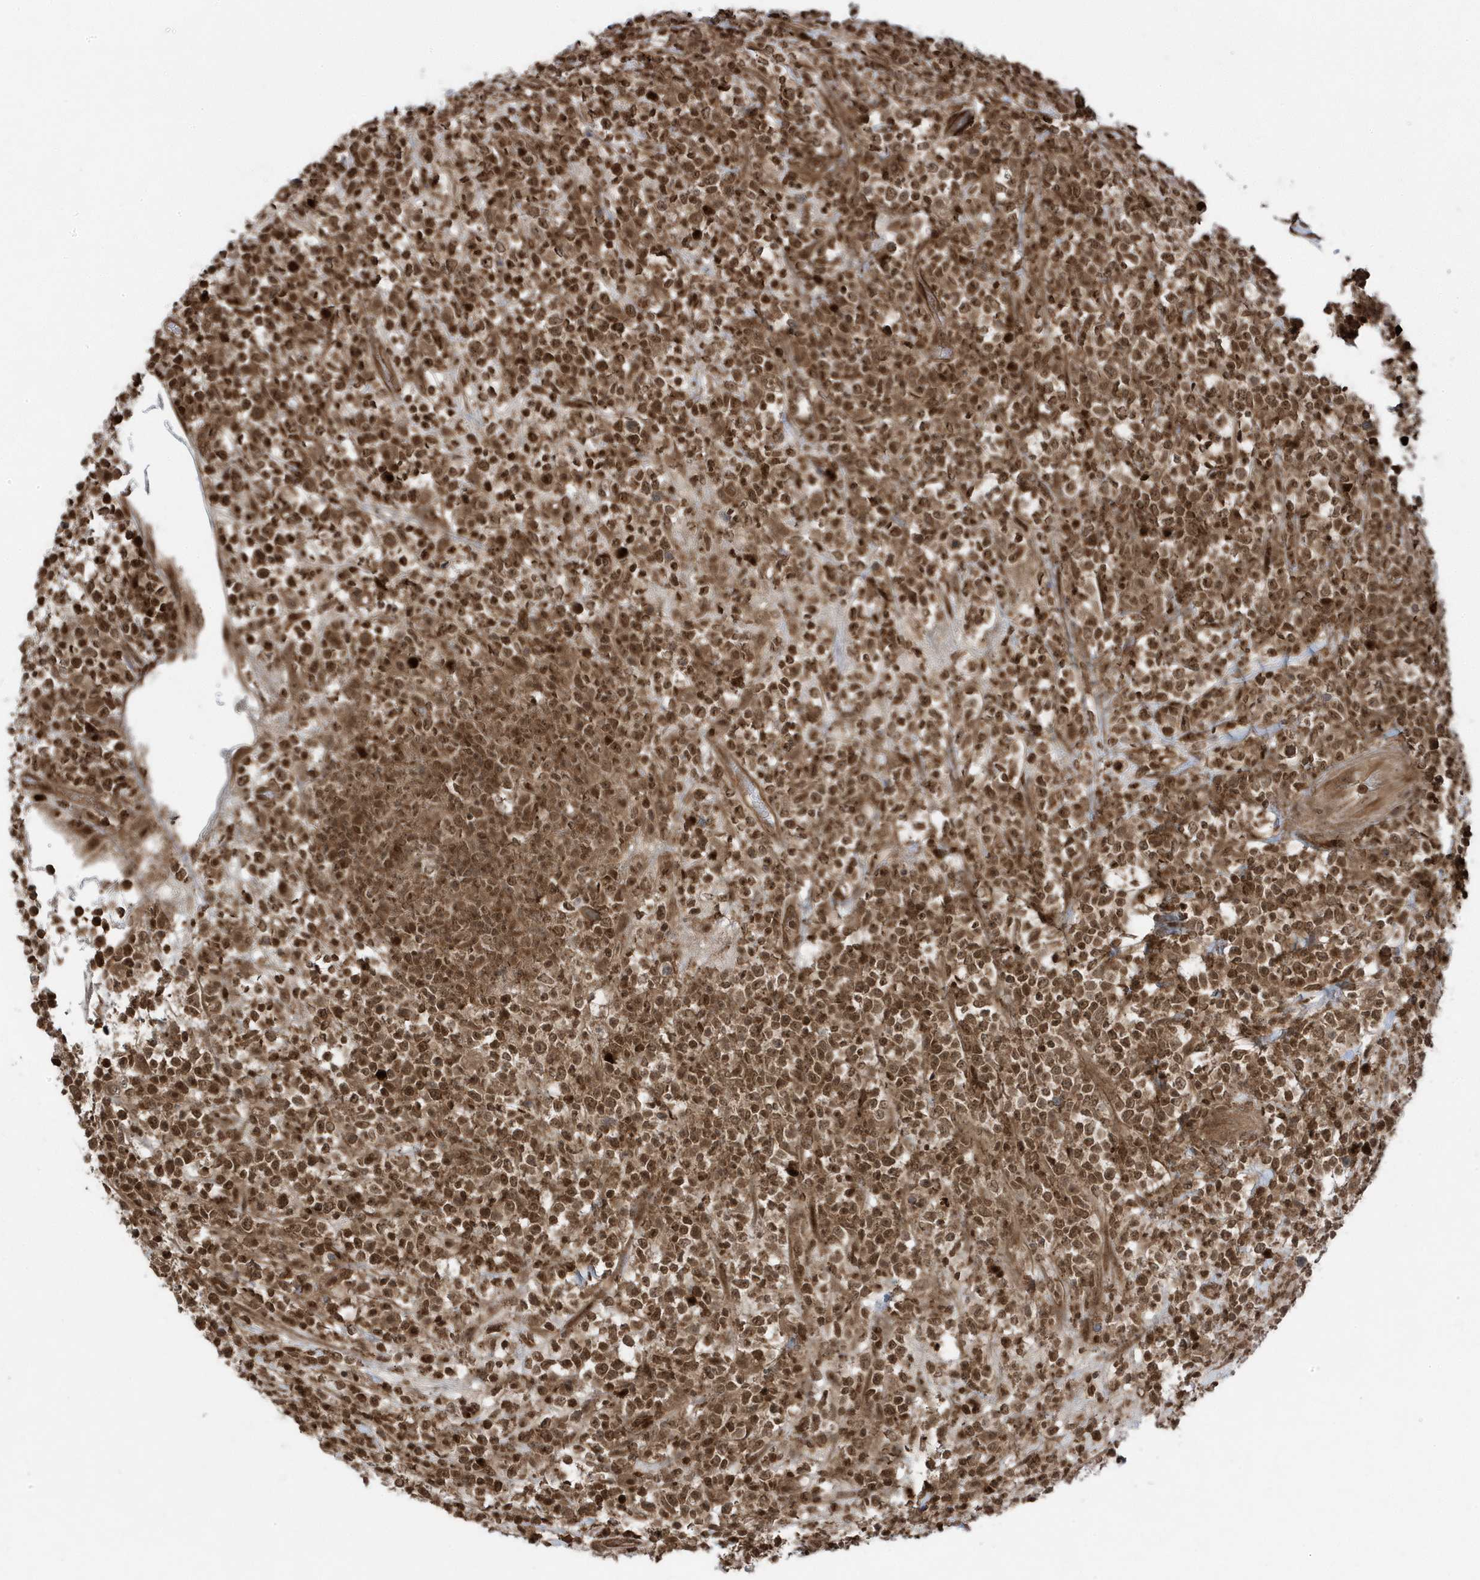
{"staining": {"intensity": "moderate", "quantity": ">75%", "location": "cytoplasmic/membranous,nuclear"}, "tissue": "lymphoma", "cell_type": "Tumor cells", "image_type": "cancer", "snomed": [{"axis": "morphology", "description": "Malignant lymphoma, non-Hodgkin's type, High grade"}, {"axis": "topography", "description": "Colon"}], "caption": "High-grade malignant lymphoma, non-Hodgkin's type tissue exhibits moderate cytoplasmic/membranous and nuclear expression in about >75% of tumor cells, visualized by immunohistochemistry. Using DAB (brown) and hematoxylin (blue) stains, captured at high magnification using brightfield microscopy.", "gene": "MAPK1IP1L", "patient": {"sex": "female", "age": 53}}